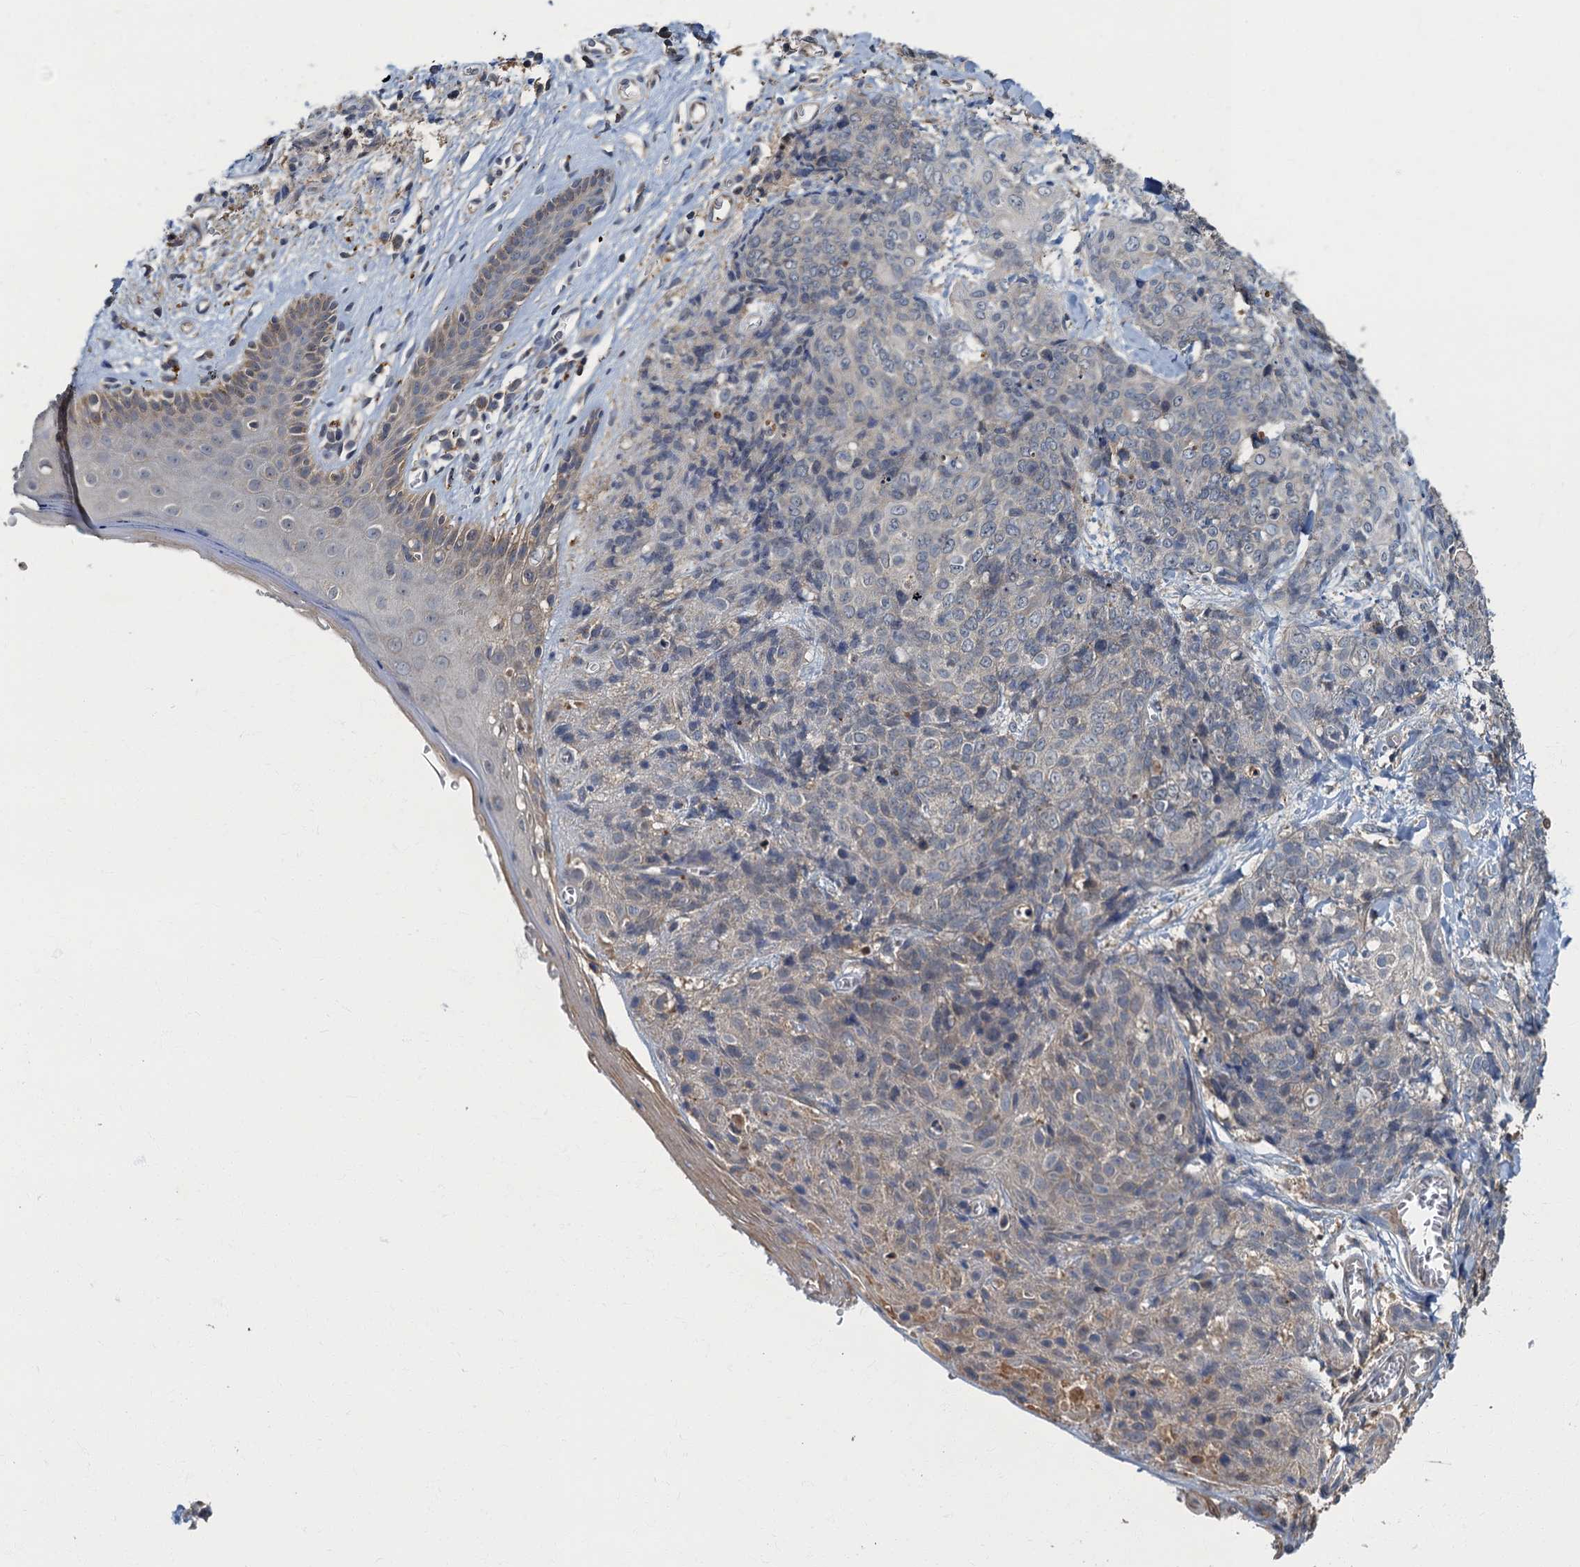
{"staining": {"intensity": "negative", "quantity": "none", "location": "none"}, "tissue": "skin cancer", "cell_type": "Tumor cells", "image_type": "cancer", "snomed": [{"axis": "morphology", "description": "Squamous cell carcinoma, NOS"}, {"axis": "topography", "description": "Skin"}, {"axis": "topography", "description": "Vulva"}], "caption": "DAB (3,3'-diaminobenzidine) immunohistochemical staining of human squamous cell carcinoma (skin) displays no significant positivity in tumor cells. (DAB (3,3'-diaminobenzidine) immunohistochemistry visualized using brightfield microscopy, high magnification).", "gene": "WDCP", "patient": {"sex": "female", "age": 85}}